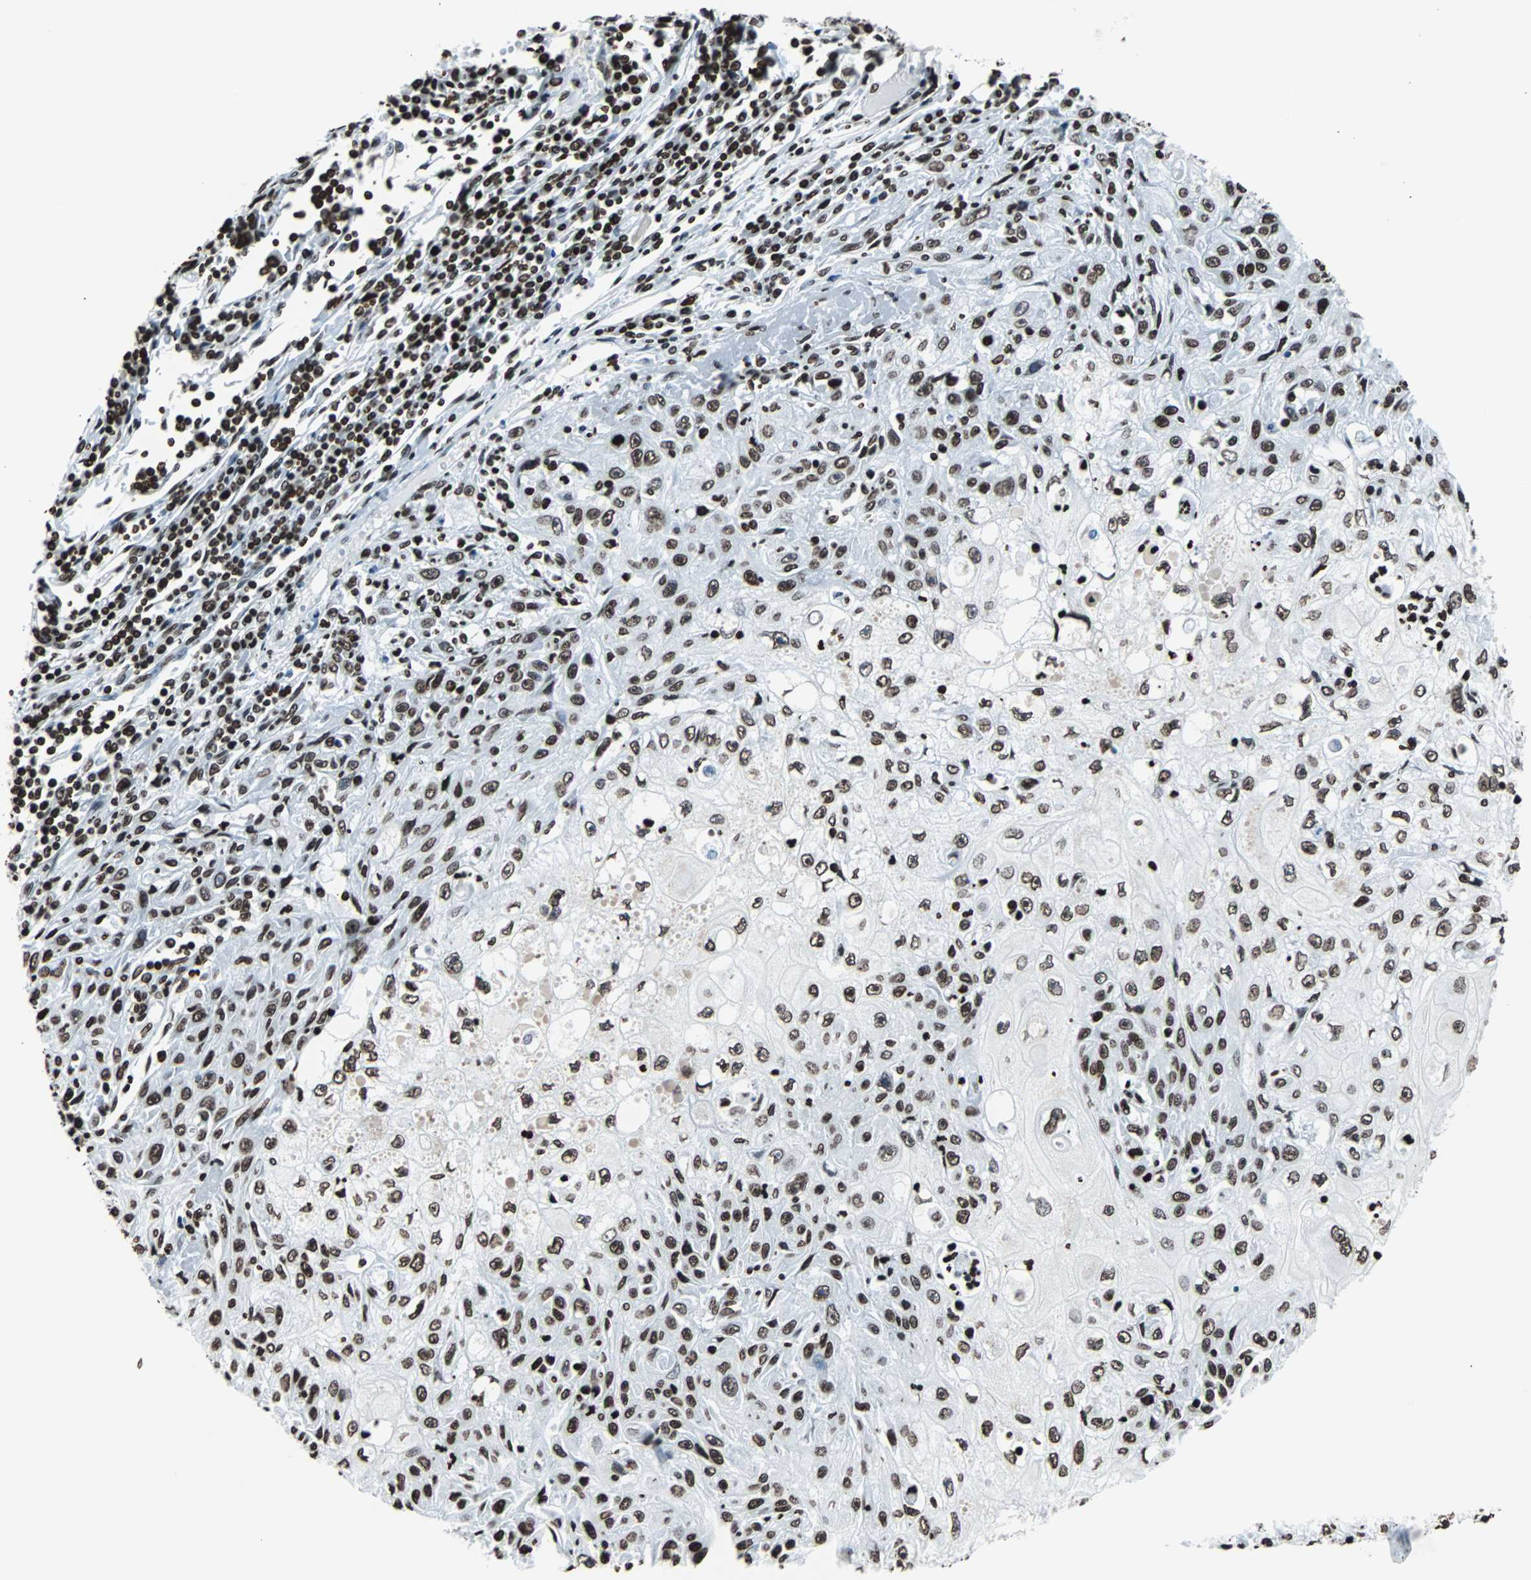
{"staining": {"intensity": "strong", "quantity": ">75%", "location": "nuclear"}, "tissue": "skin cancer", "cell_type": "Tumor cells", "image_type": "cancer", "snomed": [{"axis": "morphology", "description": "Squamous cell carcinoma, NOS"}, {"axis": "topography", "description": "Skin"}], "caption": "IHC photomicrograph of neoplastic tissue: skin cancer stained using IHC displays high levels of strong protein expression localized specifically in the nuclear of tumor cells, appearing as a nuclear brown color.", "gene": "H2BC18", "patient": {"sex": "male", "age": 75}}